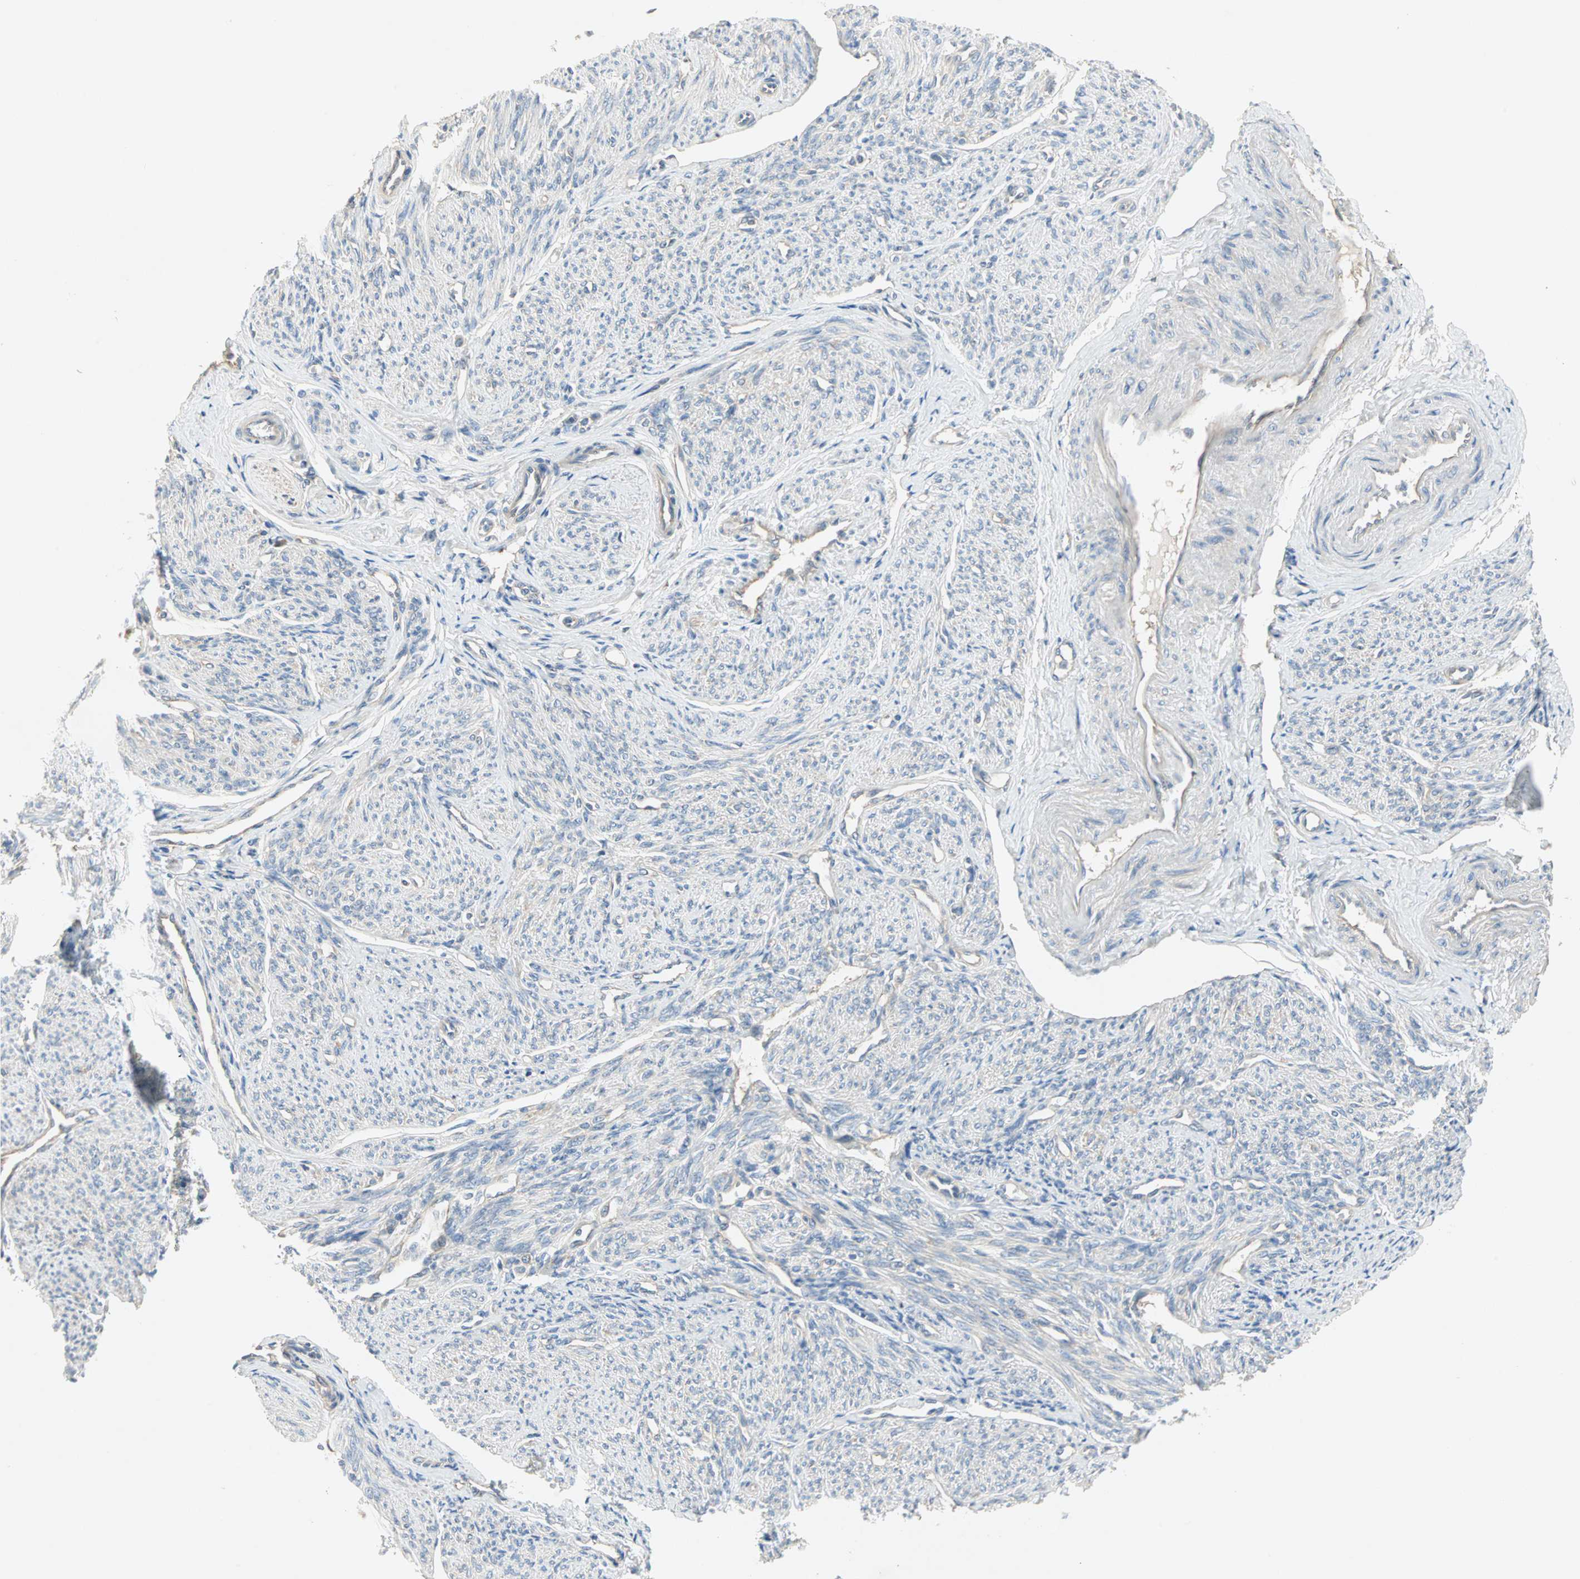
{"staining": {"intensity": "weak", "quantity": "<25%", "location": "cytoplasmic/membranous"}, "tissue": "smooth muscle", "cell_type": "Smooth muscle cells", "image_type": "normal", "snomed": [{"axis": "morphology", "description": "Normal tissue, NOS"}, {"axis": "topography", "description": "Smooth muscle"}], "caption": "DAB immunohistochemical staining of unremarkable smooth muscle shows no significant positivity in smooth muscle cells. (DAB IHC, high magnification).", "gene": "PDE8A", "patient": {"sex": "female", "age": 65}}